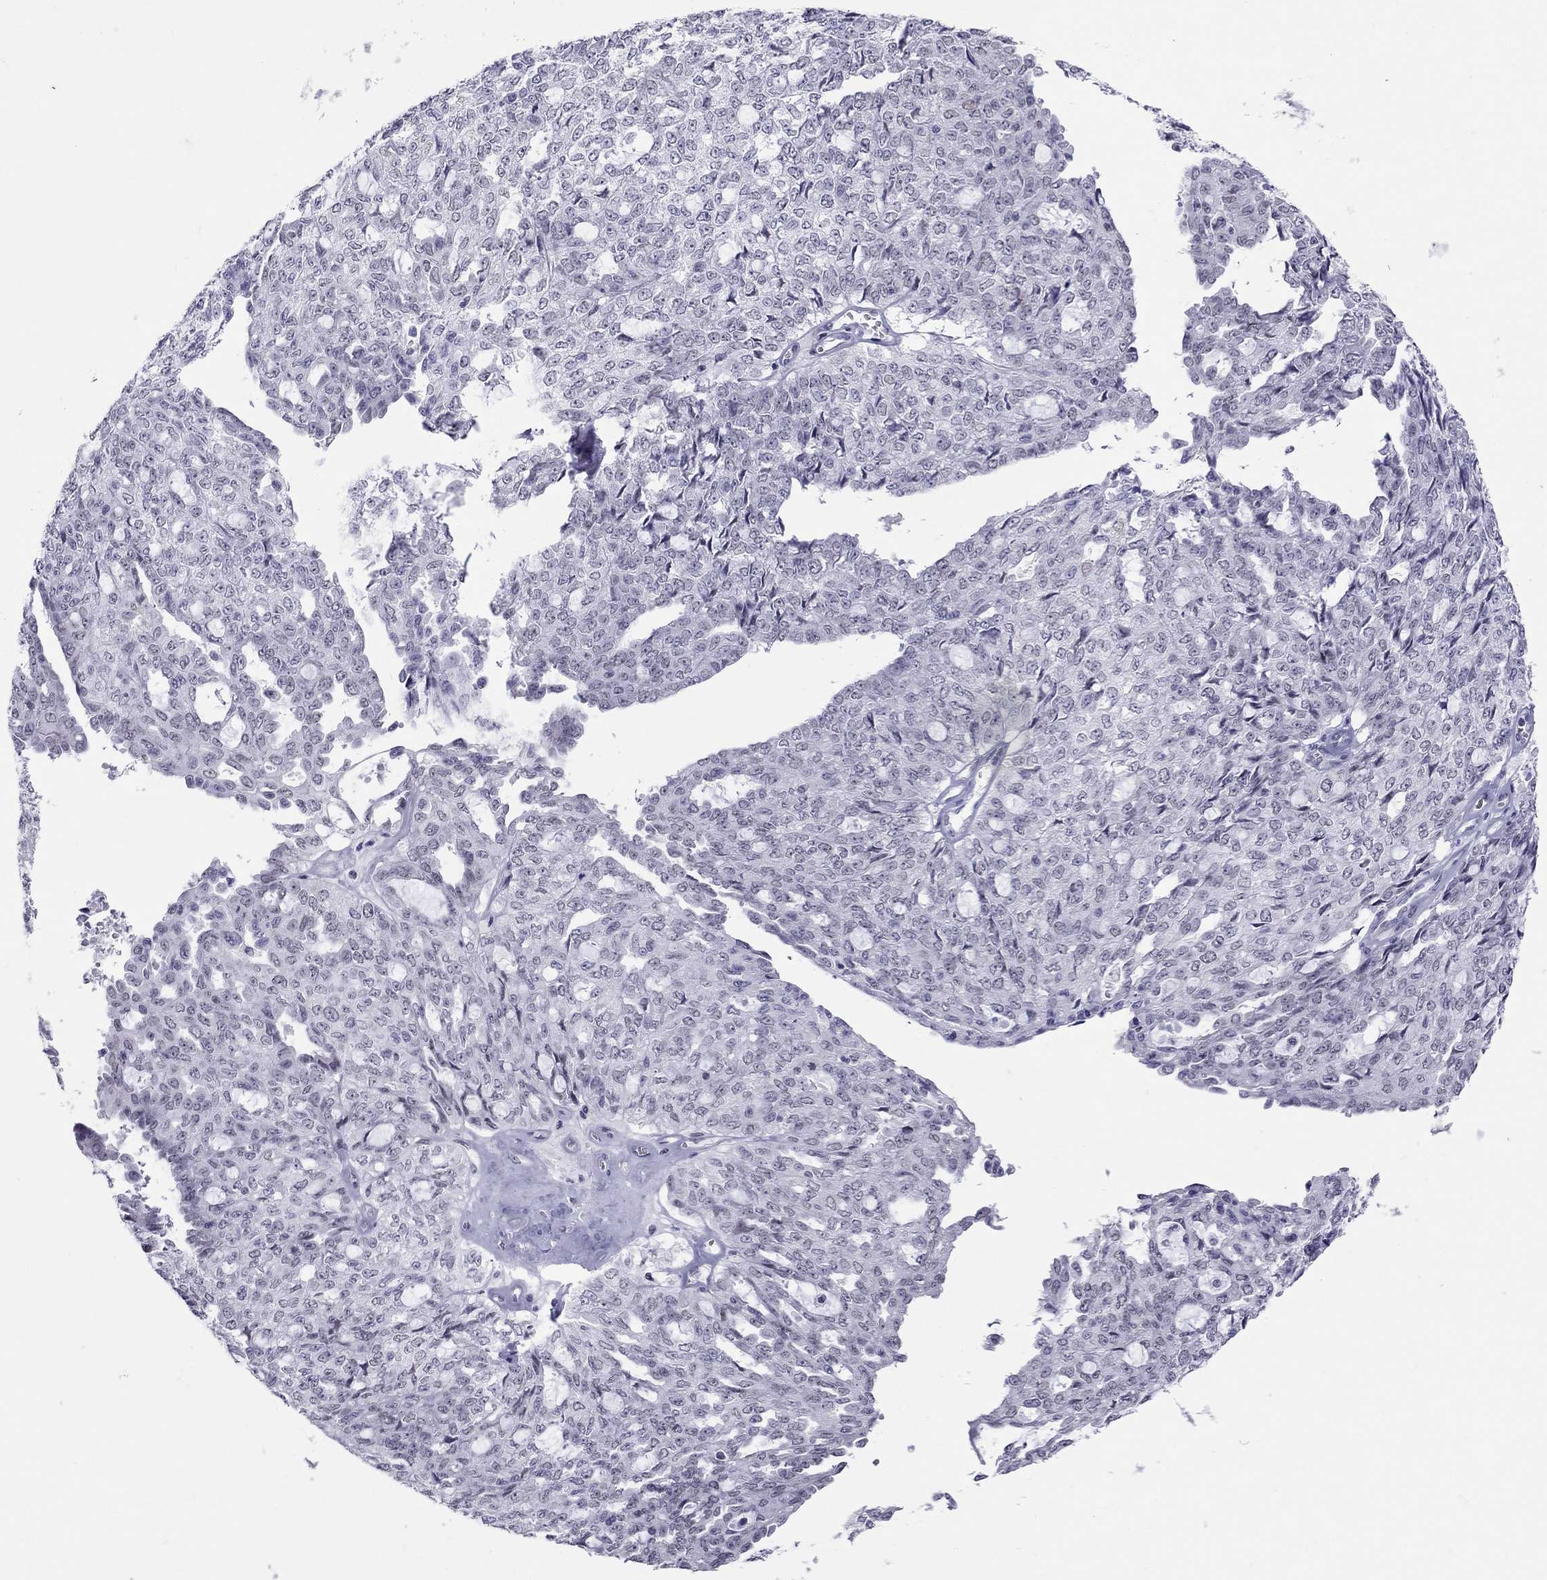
{"staining": {"intensity": "negative", "quantity": "none", "location": "none"}, "tissue": "ovarian cancer", "cell_type": "Tumor cells", "image_type": "cancer", "snomed": [{"axis": "morphology", "description": "Cystadenocarcinoma, serous, NOS"}, {"axis": "topography", "description": "Ovary"}], "caption": "An image of human ovarian serous cystadenocarcinoma is negative for staining in tumor cells.", "gene": "JHY", "patient": {"sex": "female", "age": 71}}